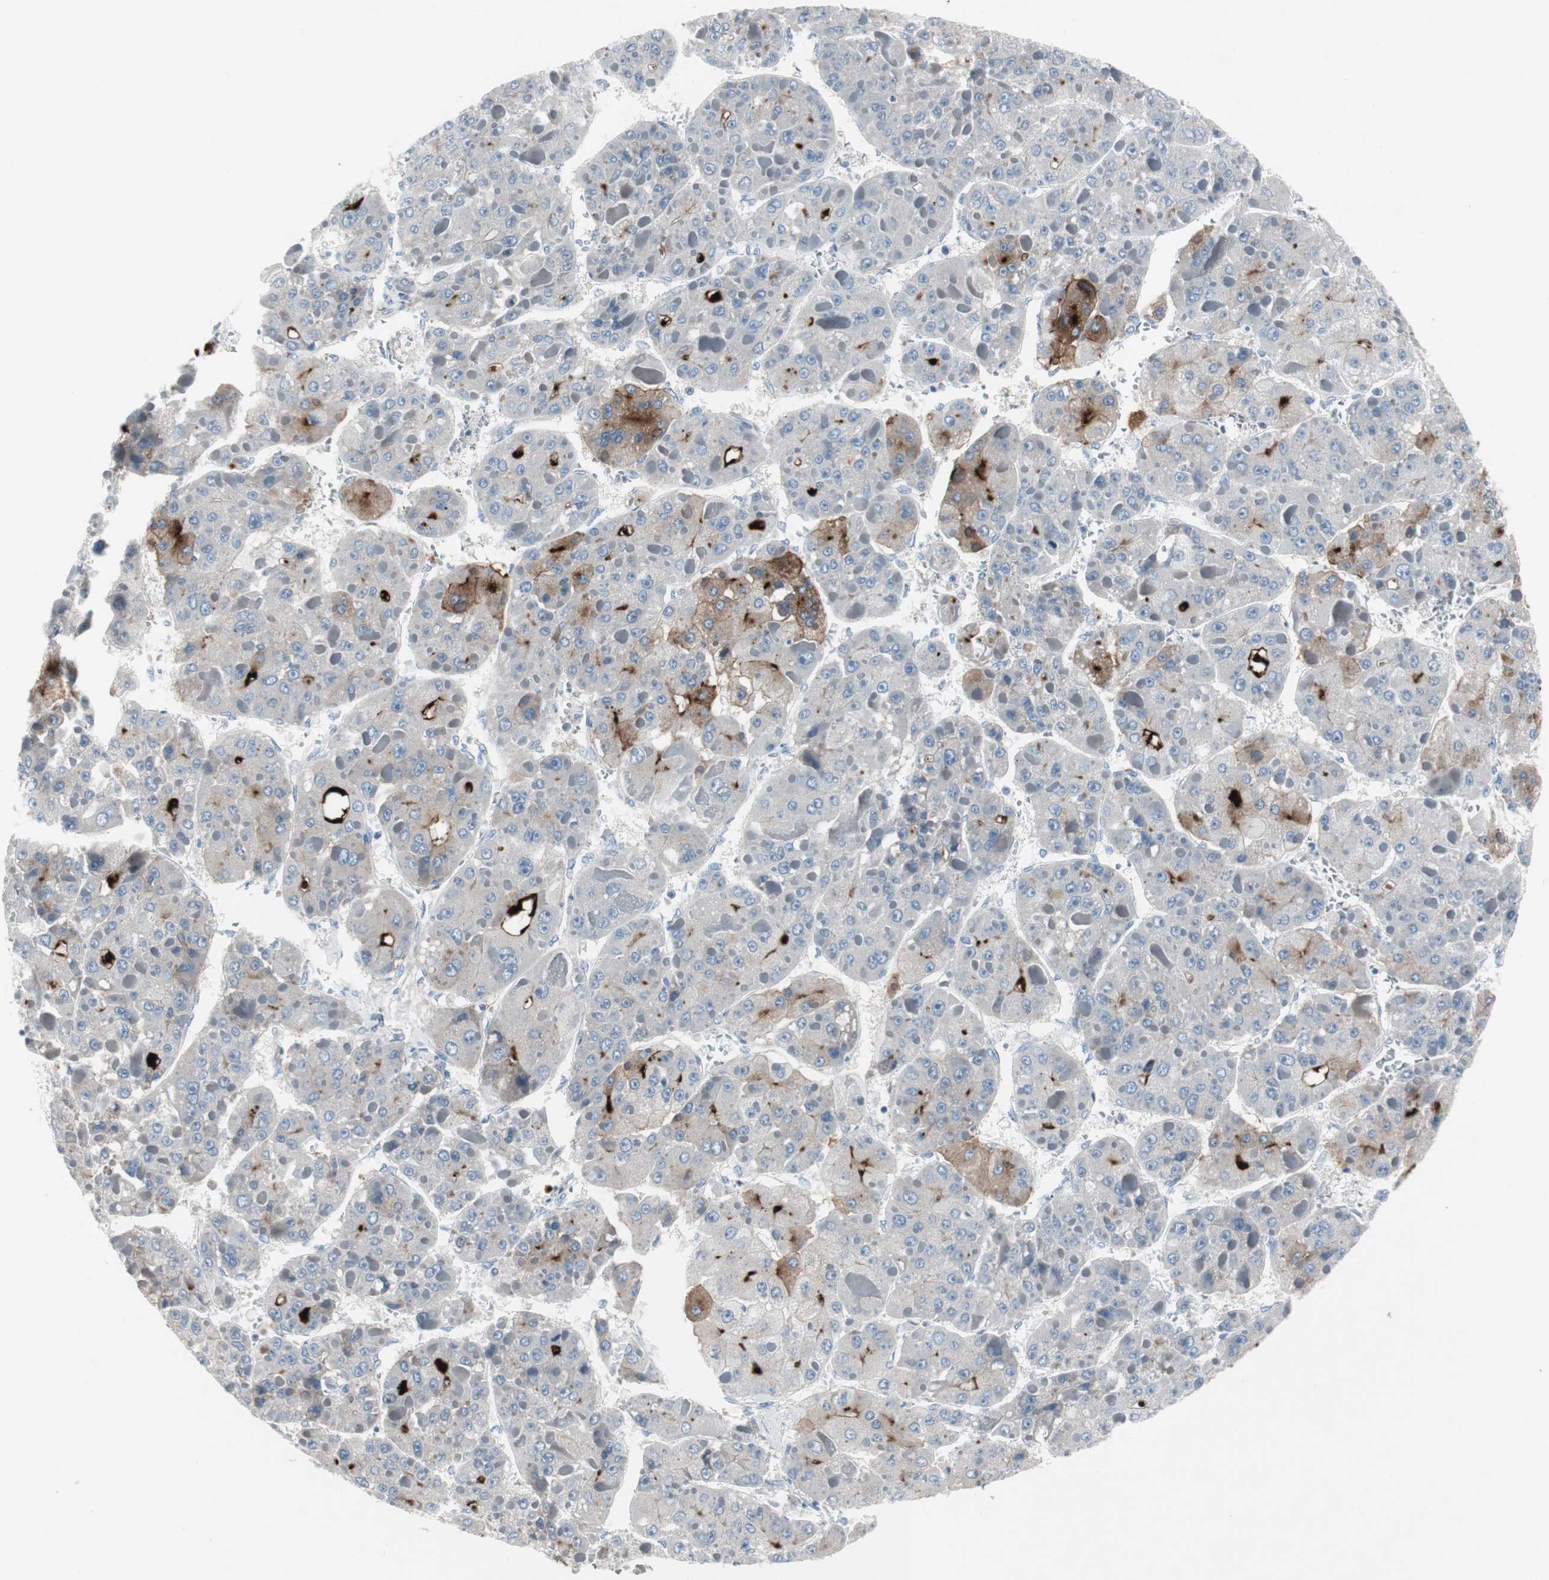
{"staining": {"intensity": "strong", "quantity": "<25%", "location": "cytoplasmic/membranous"}, "tissue": "liver cancer", "cell_type": "Tumor cells", "image_type": "cancer", "snomed": [{"axis": "morphology", "description": "Carcinoma, Hepatocellular, NOS"}, {"axis": "topography", "description": "Liver"}], "caption": "Hepatocellular carcinoma (liver) stained with immunohistochemistry (IHC) exhibits strong cytoplasmic/membranous expression in about <25% of tumor cells.", "gene": "PIGR", "patient": {"sex": "female", "age": 73}}